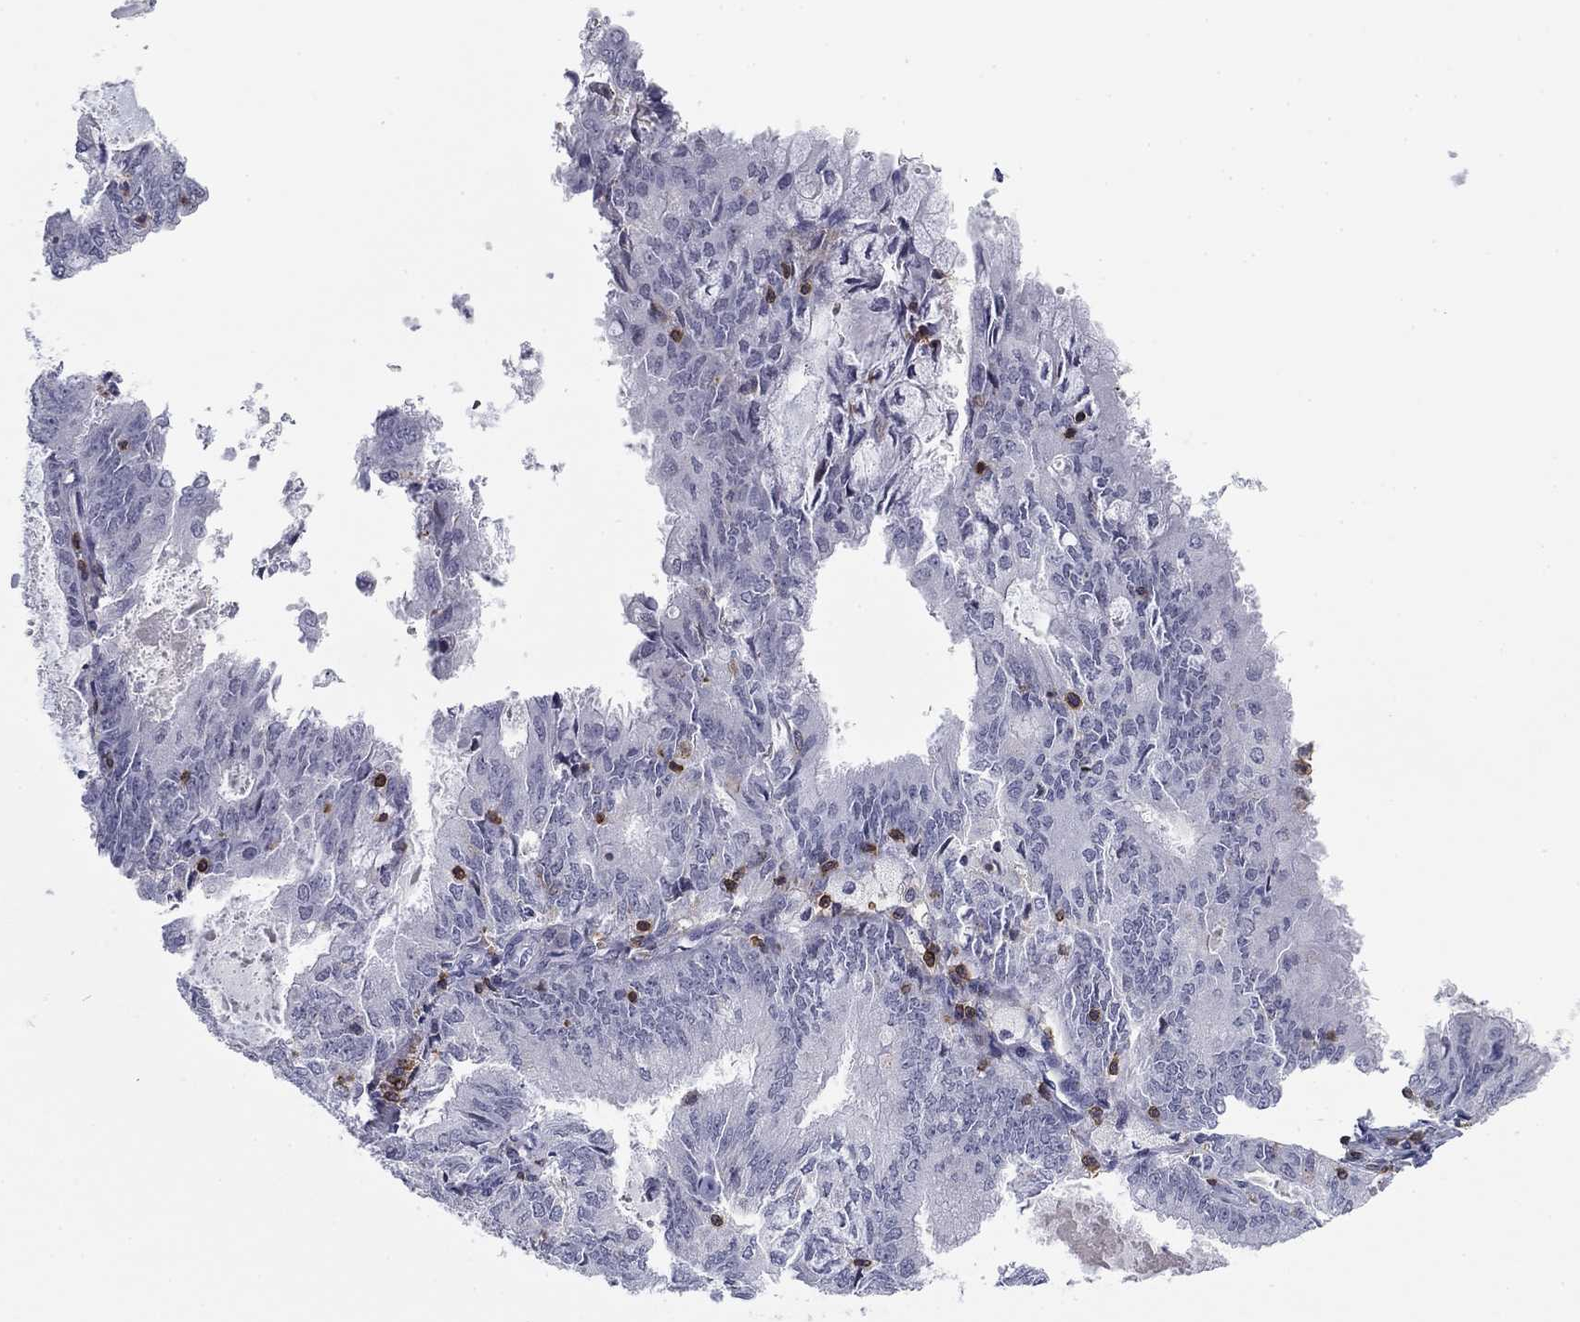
{"staining": {"intensity": "negative", "quantity": "none", "location": "none"}, "tissue": "endometrial cancer", "cell_type": "Tumor cells", "image_type": "cancer", "snomed": [{"axis": "morphology", "description": "Adenocarcinoma, NOS"}, {"axis": "topography", "description": "Endometrium"}], "caption": "An immunohistochemistry (IHC) photomicrograph of endometrial cancer (adenocarcinoma) is shown. There is no staining in tumor cells of endometrial cancer (adenocarcinoma). (DAB immunohistochemistry visualized using brightfield microscopy, high magnification).", "gene": "ARHGAP27", "patient": {"sex": "female", "age": 57}}